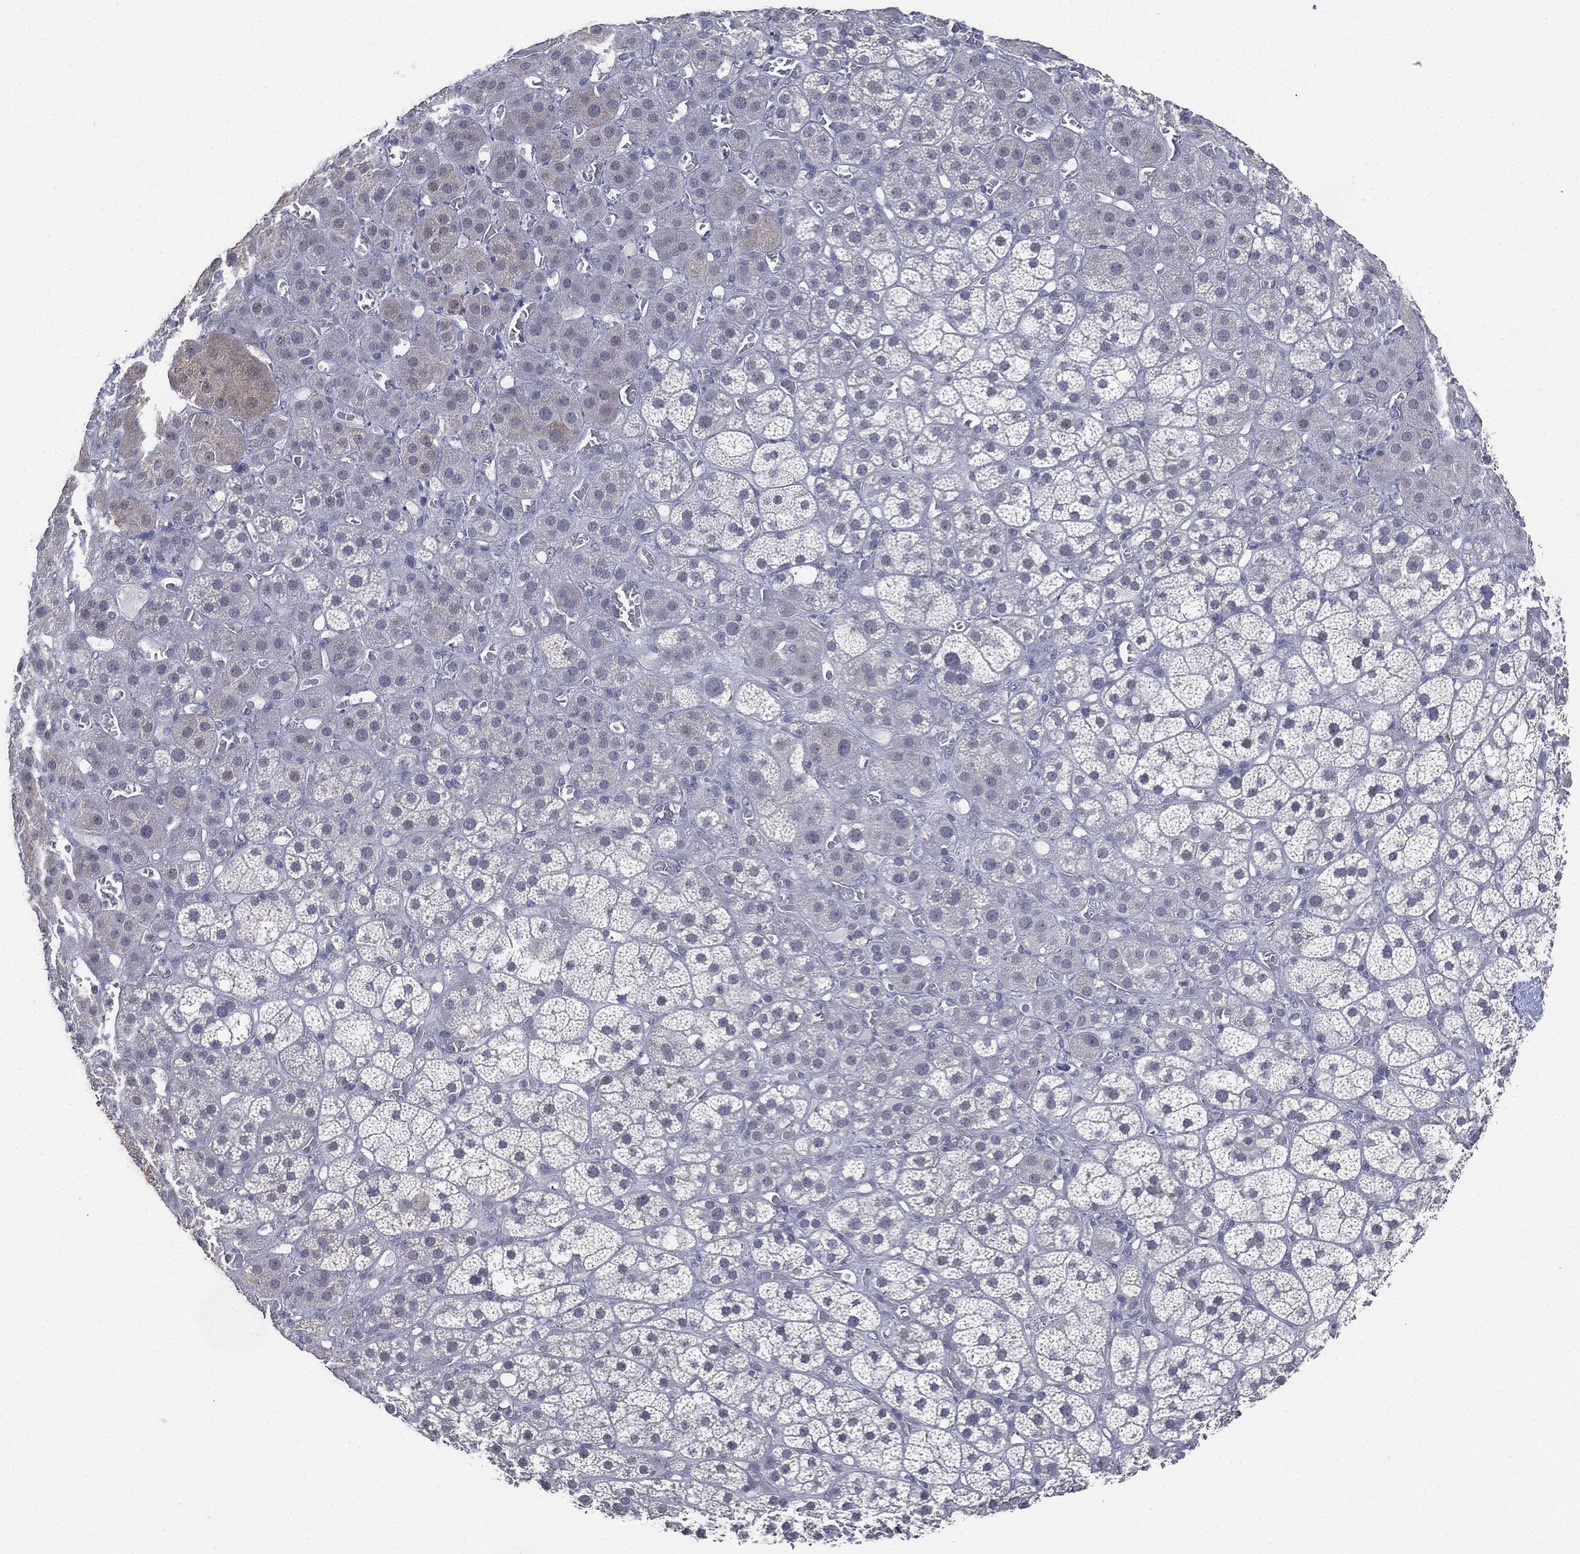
{"staining": {"intensity": "negative", "quantity": "none", "location": "none"}, "tissue": "adrenal gland", "cell_type": "Glandular cells", "image_type": "normal", "snomed": [{"axis": "morphology", "description": "Normal tissue, NOS"}, {"axis": "topography", "description": "Adrenal gland"}], "caption": "Immunohistochemistry of benign adrenal gland shows no staining in glandular cells.", "gene": "SLC2A2", "patient": {"sex": "male", "age": 70}}